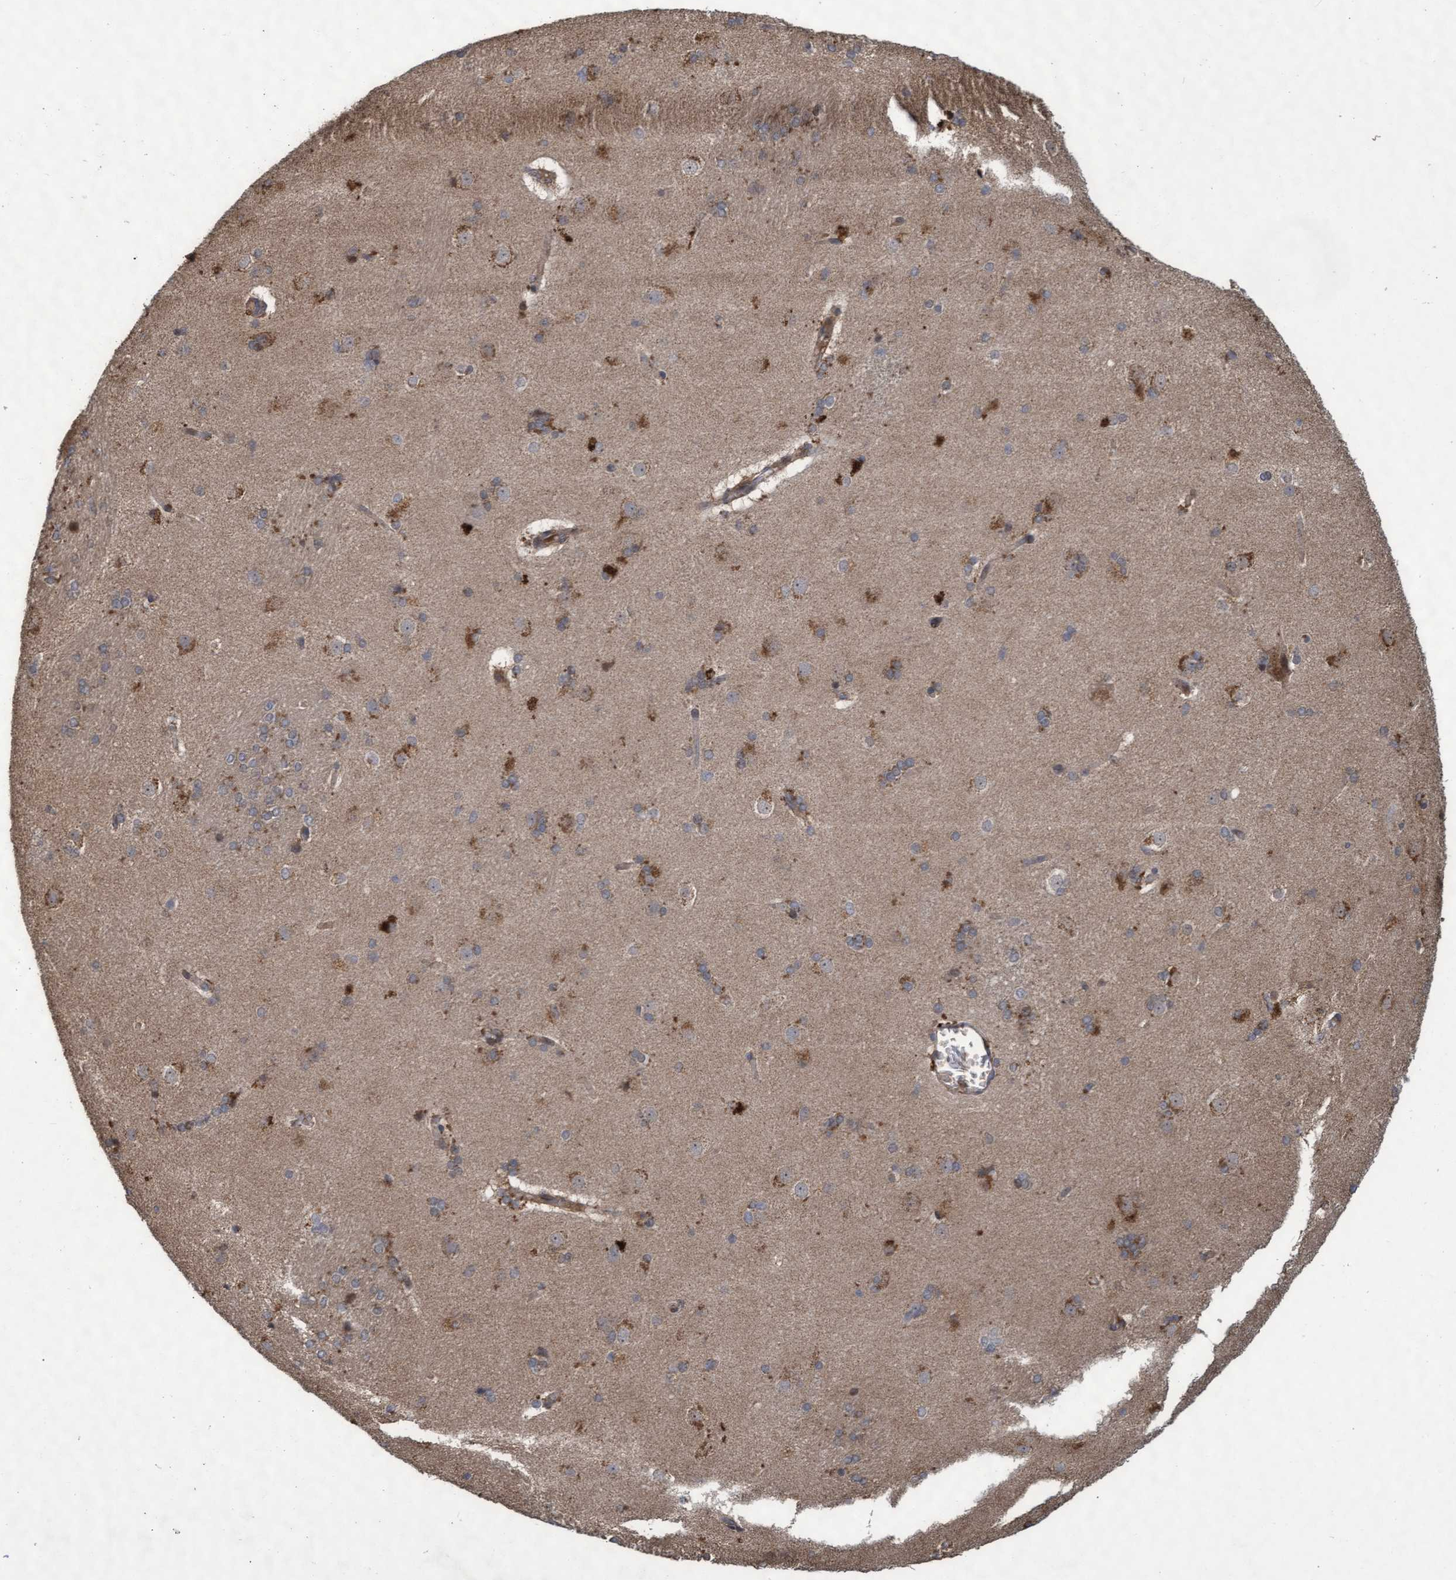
{"staining": {"intensity": "moderate", "quantity": "25%-75%", "location": "cytoplasmic/membranous"}, "tissue": "caudate", "cell_type": "Glial cells", "image_type": "normal", "snomed": [{"axis": "morphology", "description": "Normal tissue, NOS"}, {"axis": "topography", "description": "Lateral ventricle wall"}], "caption": "Glial cells exhibit medium levels of moderate cytoplasmic/membranous staining in about 25%-75% of cells in normal caudate.", "gene": "KCNC2", "patient": {"sex": "female", "age": 19}}